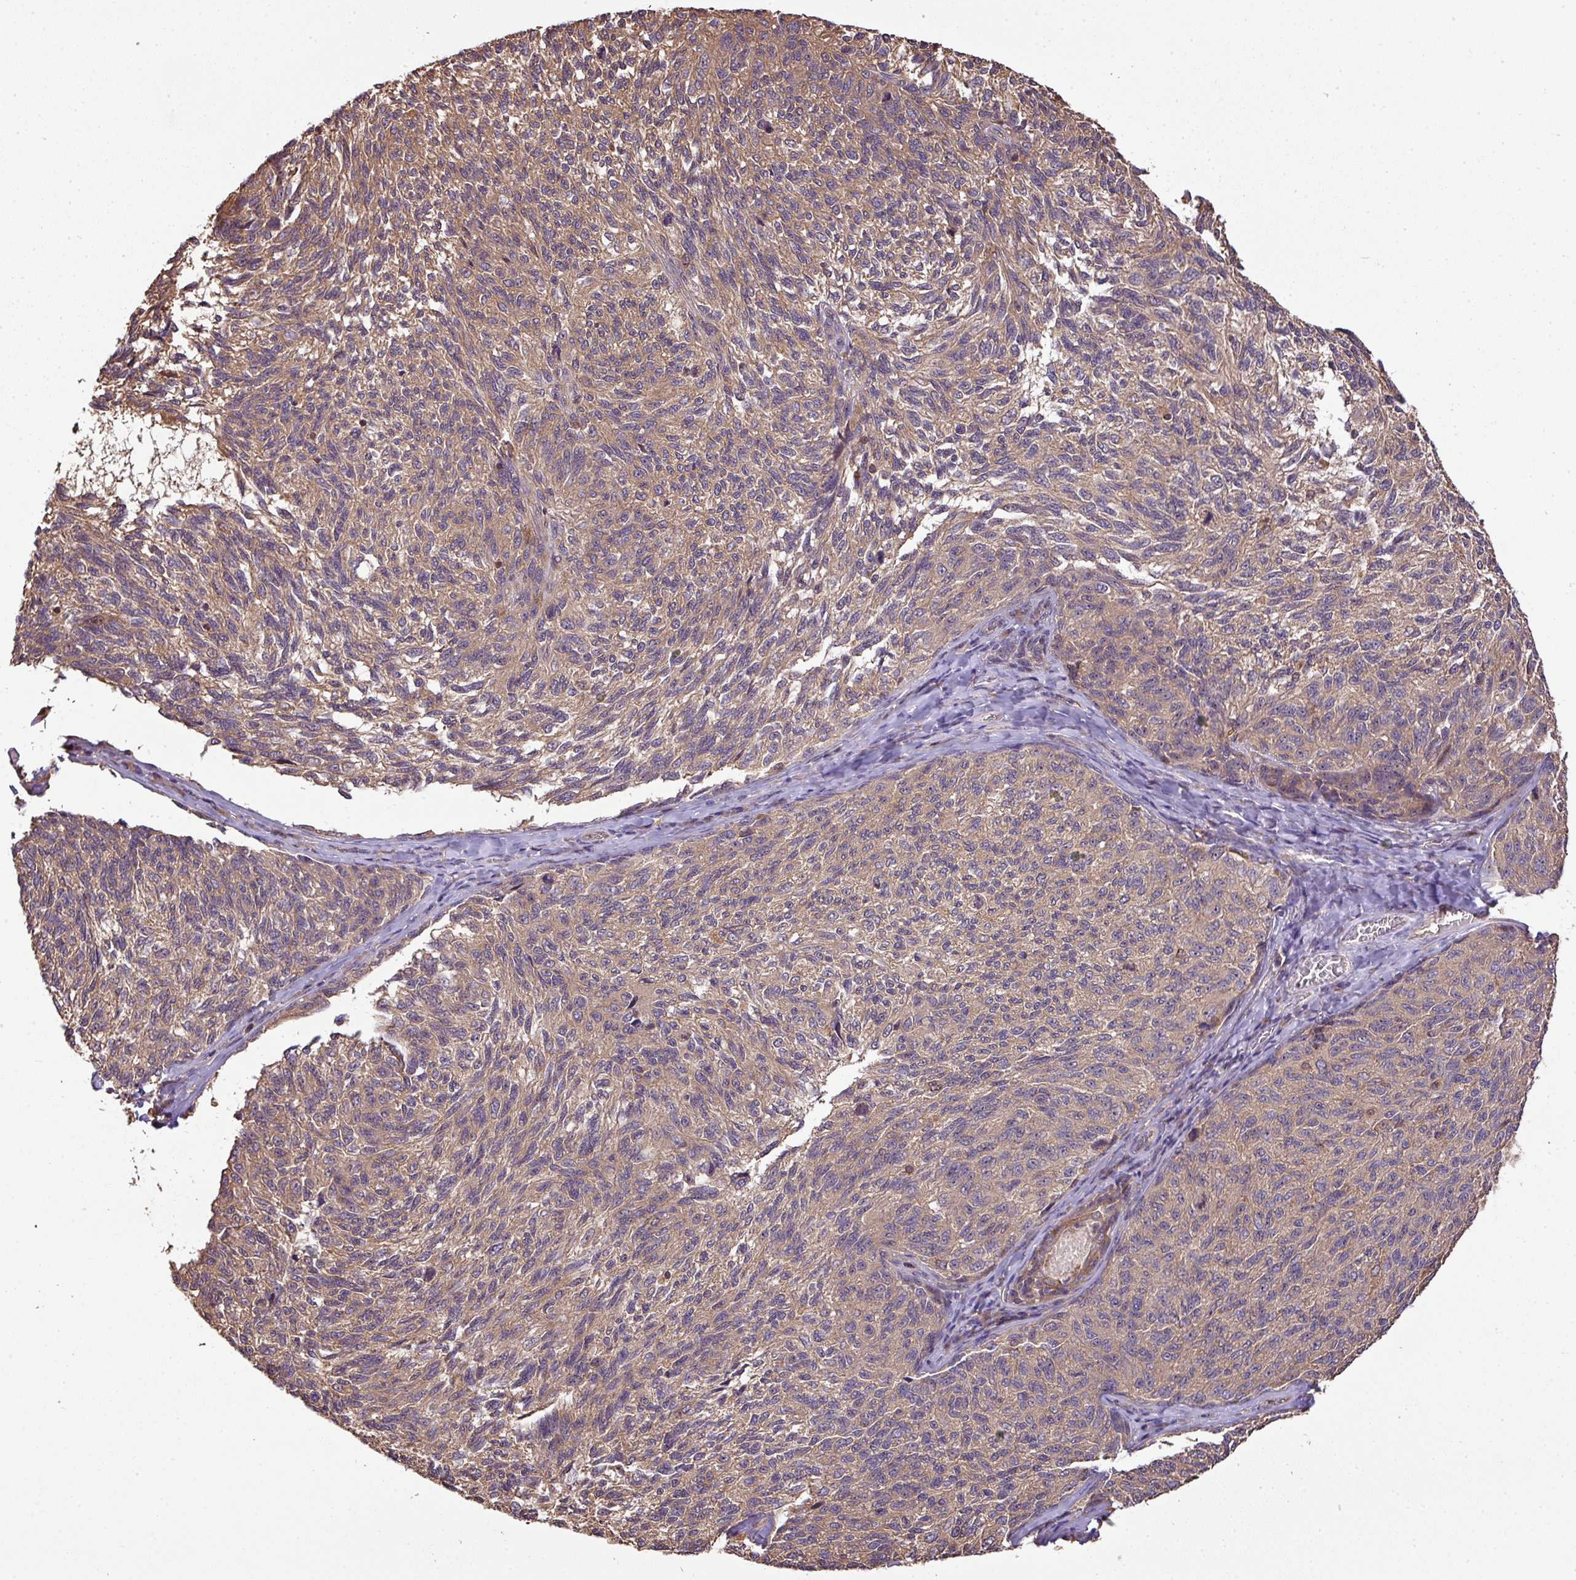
{"staining": {"intensity": "moderate", "quantity": ">75%", "location": "cytoplasmic/membranous"}, "tissue": "melanoma", "cell_type": "Tumor cells", "image_type": "cancer", "snomed": [{"axis": "morphology", "description": "Malignant melanoma, NOS"}, {"axis": "topography", "description": "Skin"}], "caption": "Malignant melanoma was stained to show a protein in brown. There is medium levels of moderate cytoplasmic/membranous staining in approximately >75% of tumor cells.", "gene": "VENTX", "patient": {"sex": "female", "age": 73}}